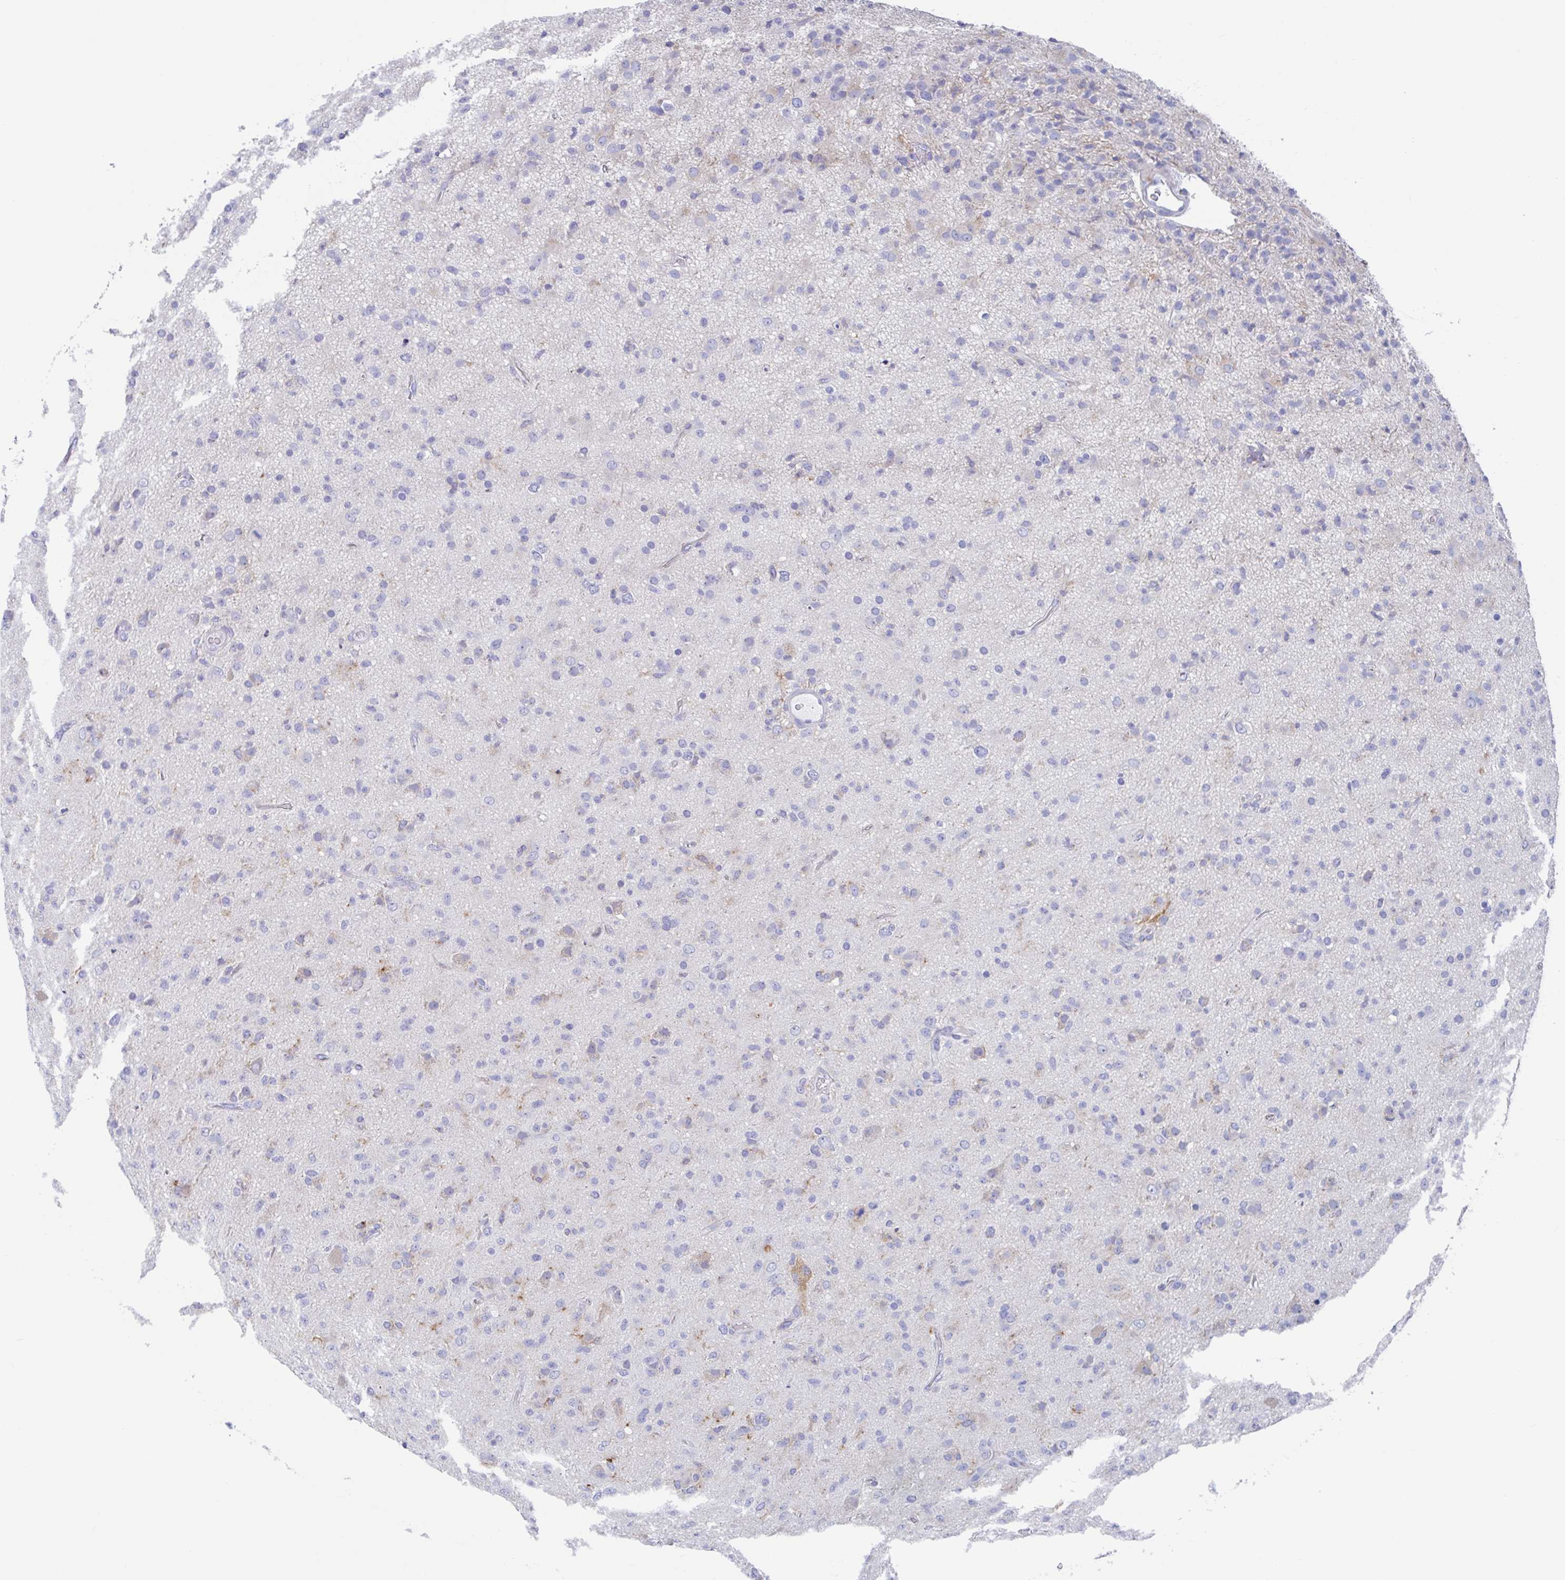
{"staining": {"intensity": "negative", "quantity": "none", "location": "none"}, "tissue": "glioma", "cell_type": "Tumor cells", "image_type": "cancer", "snomed": [{"axis": "morphology", "description": "Glioma, malignant, Low grade"}, {"axis": "topography", "description": "Brain"}], "caption": "Micrograph shows no protein positivity in tumor cells of malignant low-grade glioma tissue. Nuclei are stained in blue.", "gene": "FCGR3A", "patient": {"sex": "male", "age": 65}}